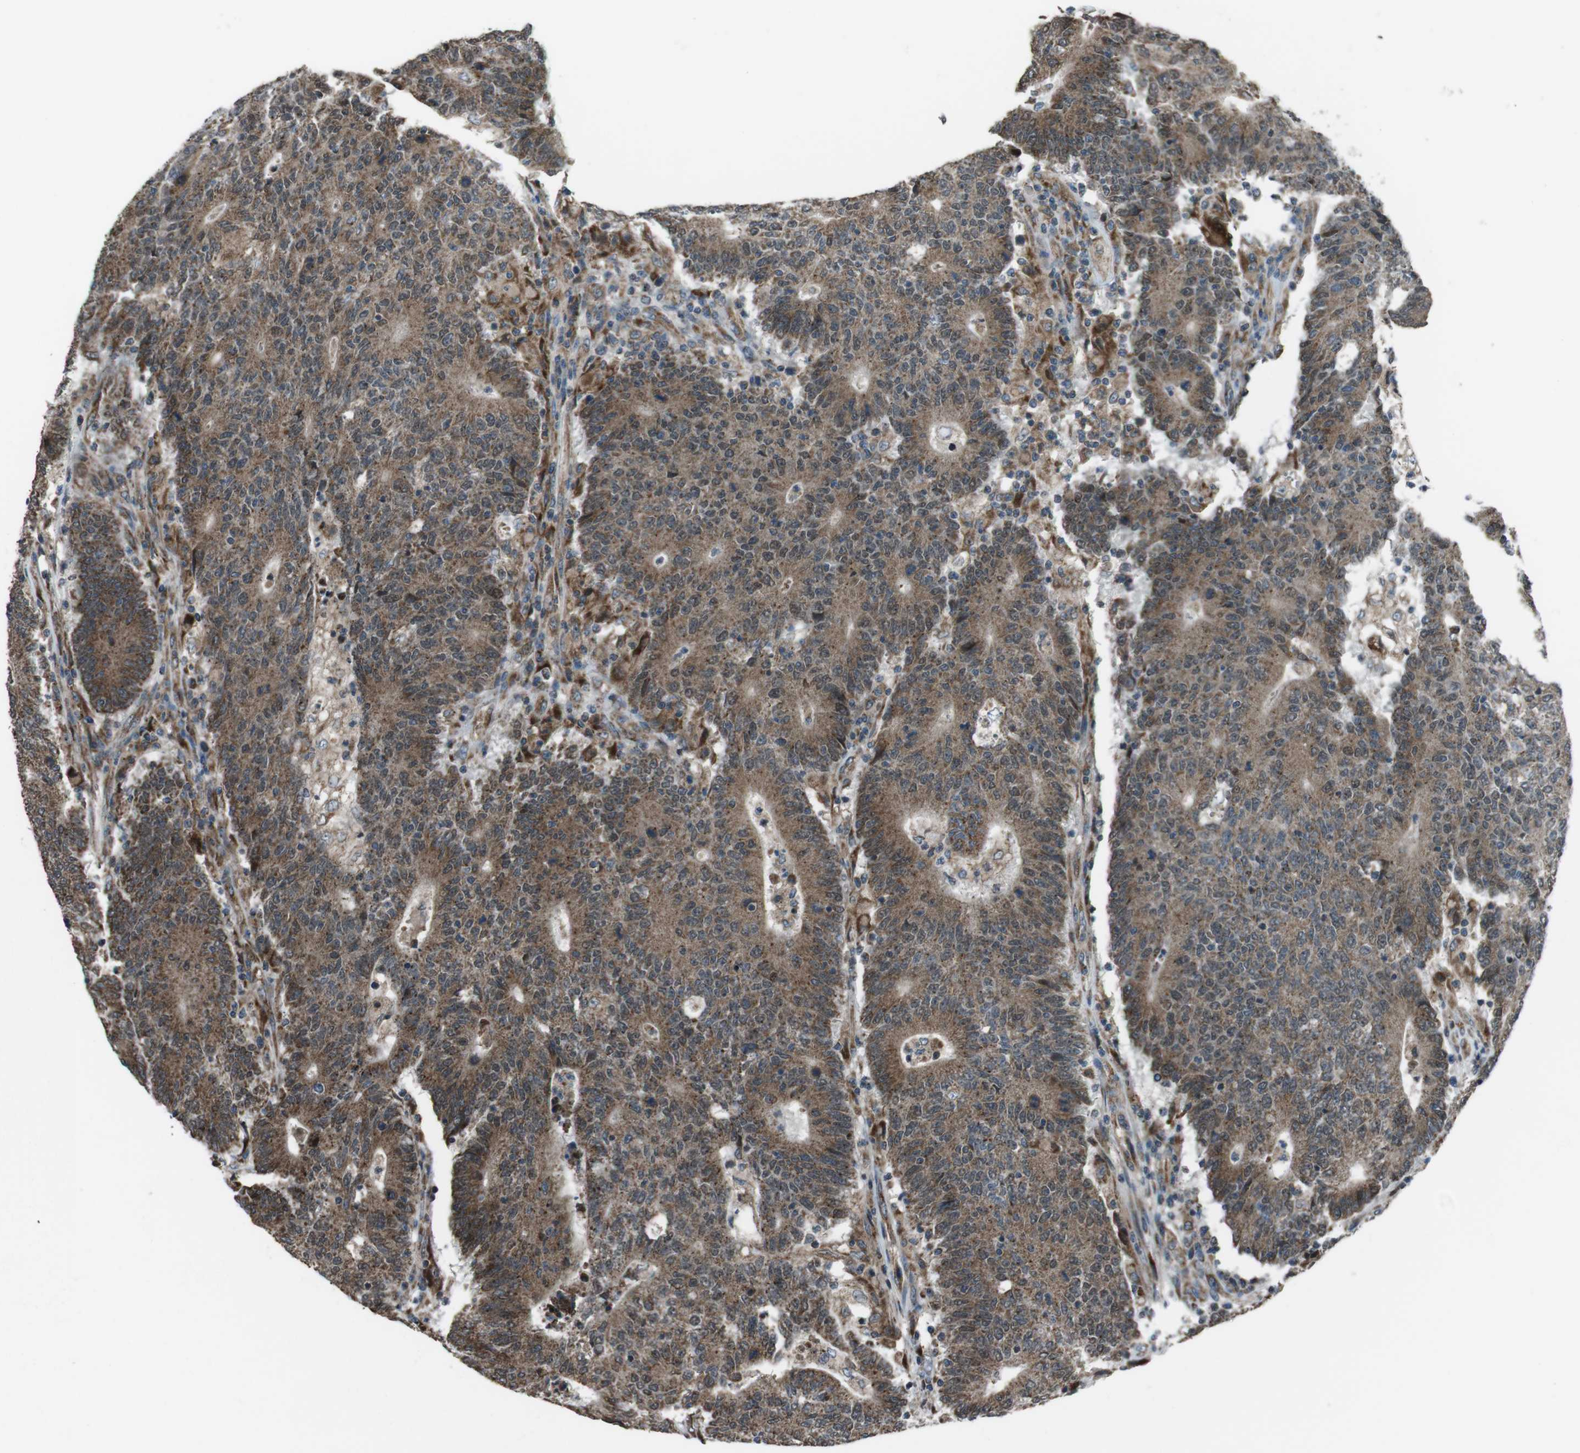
{"staining": {"intensity": "strong", "quantity": ">75%", "location": "cytoplasmic/membranous"}, "tissue": "colorectal cancer", "cell_type": "Tumor cells", "image_type": "cancer", "snomed": [{"axis": "morphology", "description": "Normal tissue, NOS"}, {"axis": "morphology", "description": "Adenocarcinoma, NOS"}, {"axis": "topography", "description": "Colon"}], "caption": "Colorectal adenocarcinoma stained with a brown dye reveals strong cytoplasmic/membranous positive expression in about >75% of tumor cells.", "gene": "GIMAP8", "patient": {"sex": "female", "age": 75}}